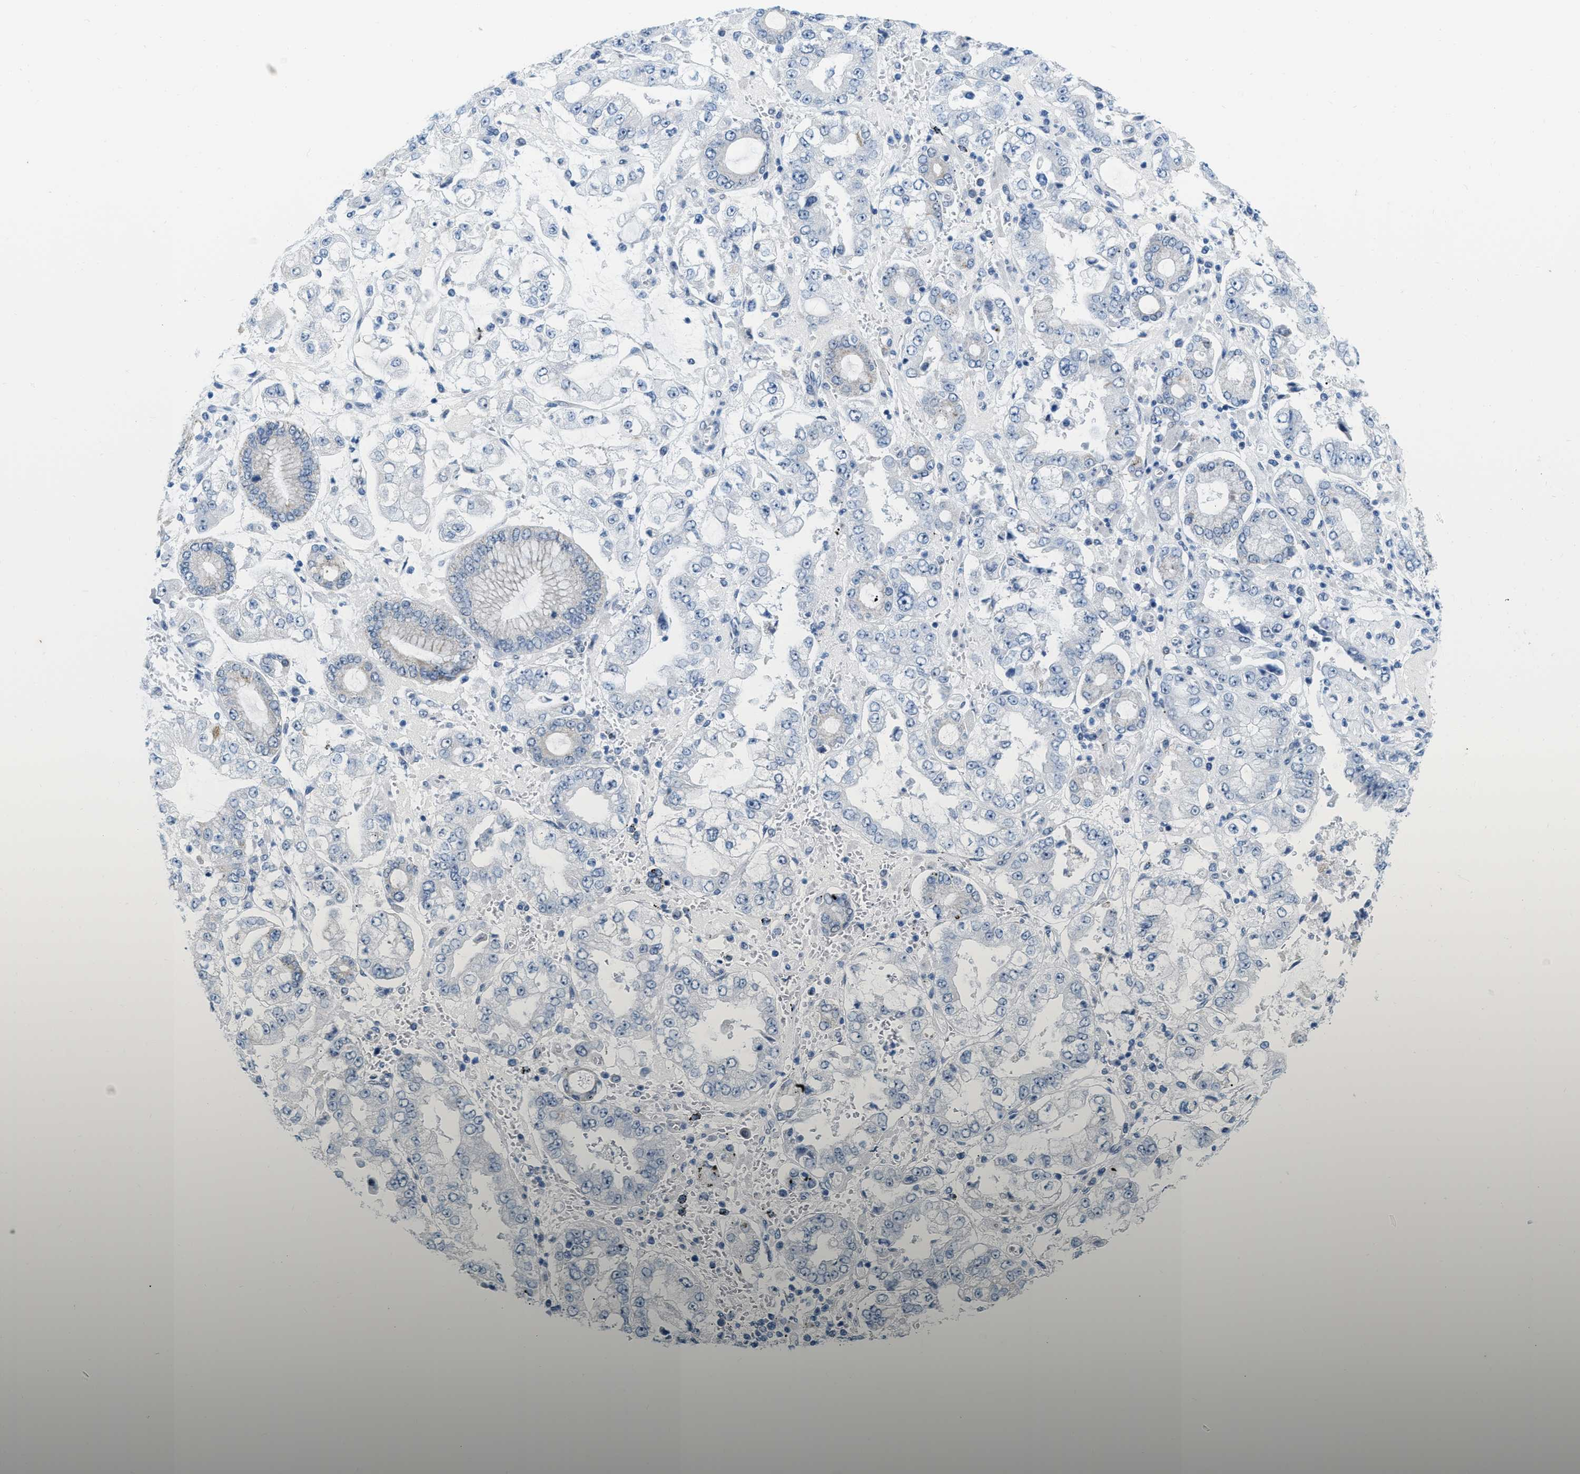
{"staining": {"intensity": "negative", "quantity": "none", "location": "none"}, "tissue": "stomach cancer", "cell_type": "Tumor cells", "image_type": "cancer", "snomed": [{"axis": "morphology", "description": "Adenocarcinoma, NOS"}, {"axis": "topography", "description": "Stomach"}], "caption": "A micrograph of human stomach adenocarcinoma is negative for staining in tumor cells. Nuclei are stained in blue.", "gene": "PHRF1", "patient": {"sex": "male", "age": 76}}